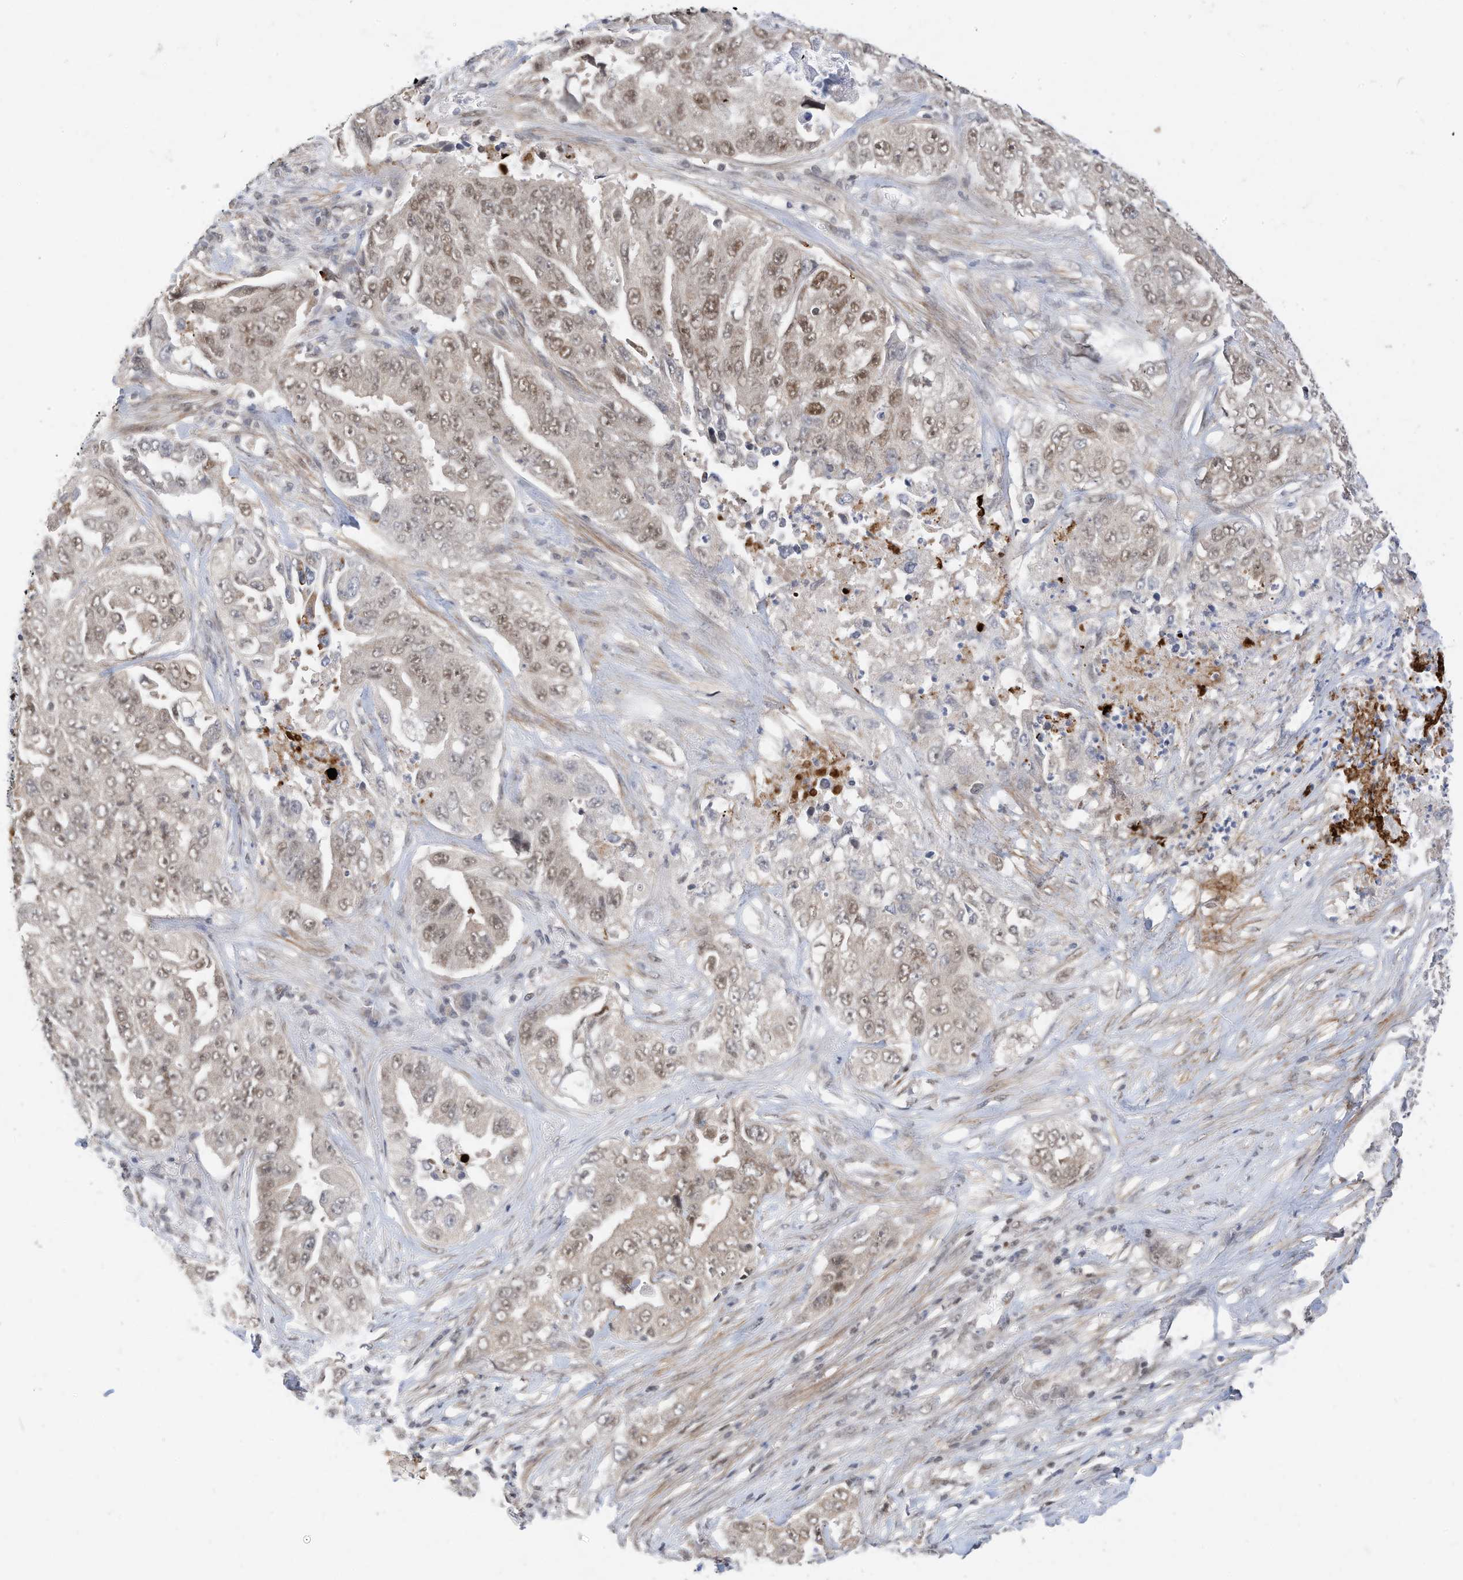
{"staining": {"intensity": "weak", "quantity": "25%-75%", "location": "nuclear"}, "tissue": "lung cancer", "cell_type": "Tumor cells", "image_type": "cancer", "snomed": [{"axis": "morphology", "description": "Adenocarcinoma, NOS"}, {"axis": "topography", "description": "Lung"}], "caption": "The histopathology image shows immunohistochemical staining of lung cancer (adenocarcinoma). There is weak nuclear positivity is appreciated in about 25%-75% of tumor cells.", "gene": "OGT", "patient": {"sex": "female", "age": 51}}